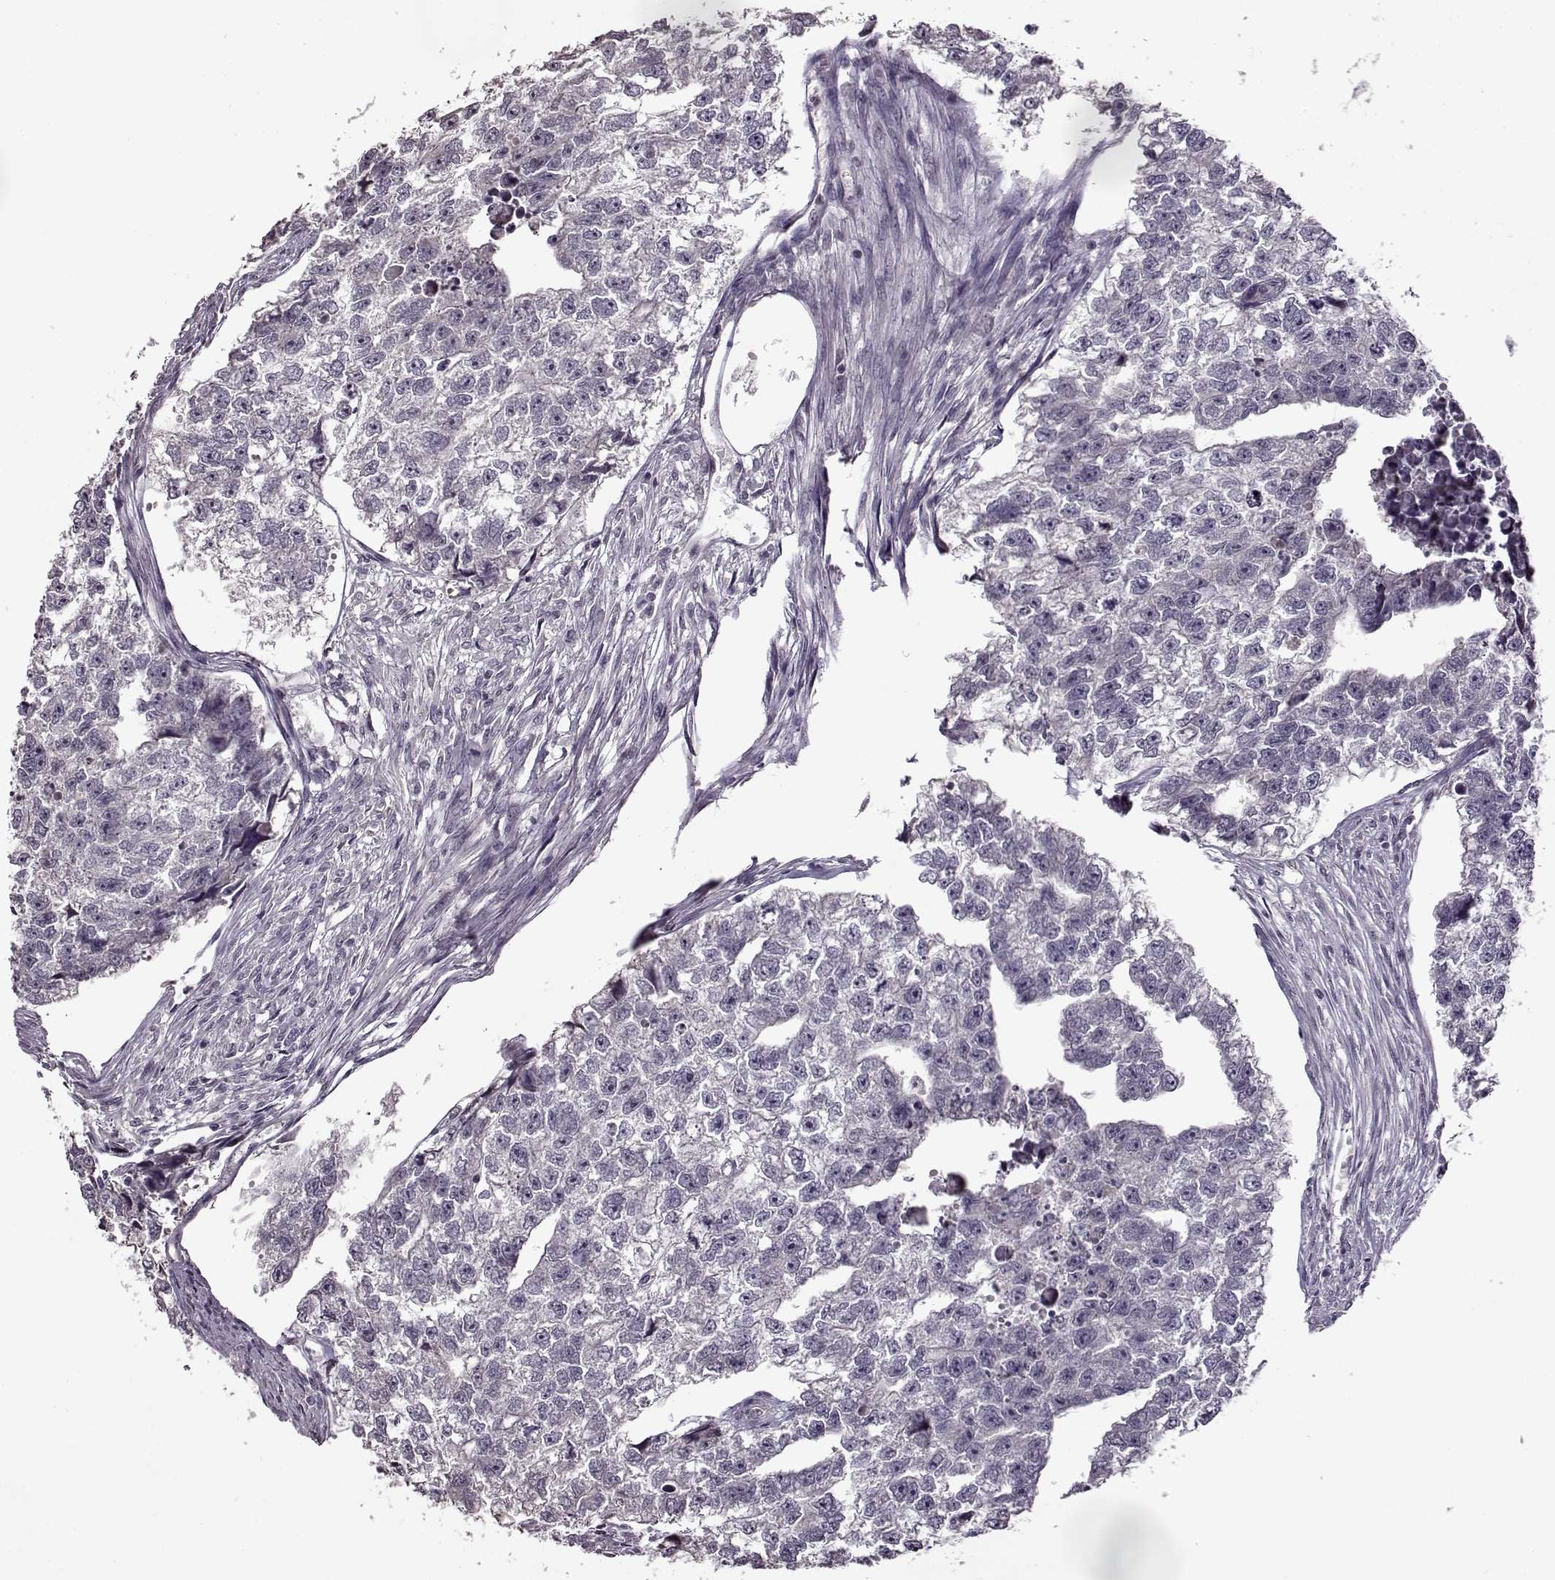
{"staining": {"intensity": "negative", "quantity": "none", "location": "none"}, "tissue": "testis cancer", "cell_type": "Tumor cells", "image_type": "cancer", "snomed": [{"axis": "morphology", "description": "Carcinoma, Embryonal, NOS"}, {"axis": "morphology", "description": "Teratoma, malignant, NOS"}, {"axis": "topography", "description": "Testis"}], "caption": "IHC of human teratoma (malignant) (testis) displays no staining in tumor cells.", "gene": "FSHB", "patient": {"sex": "male", "age": 44}}